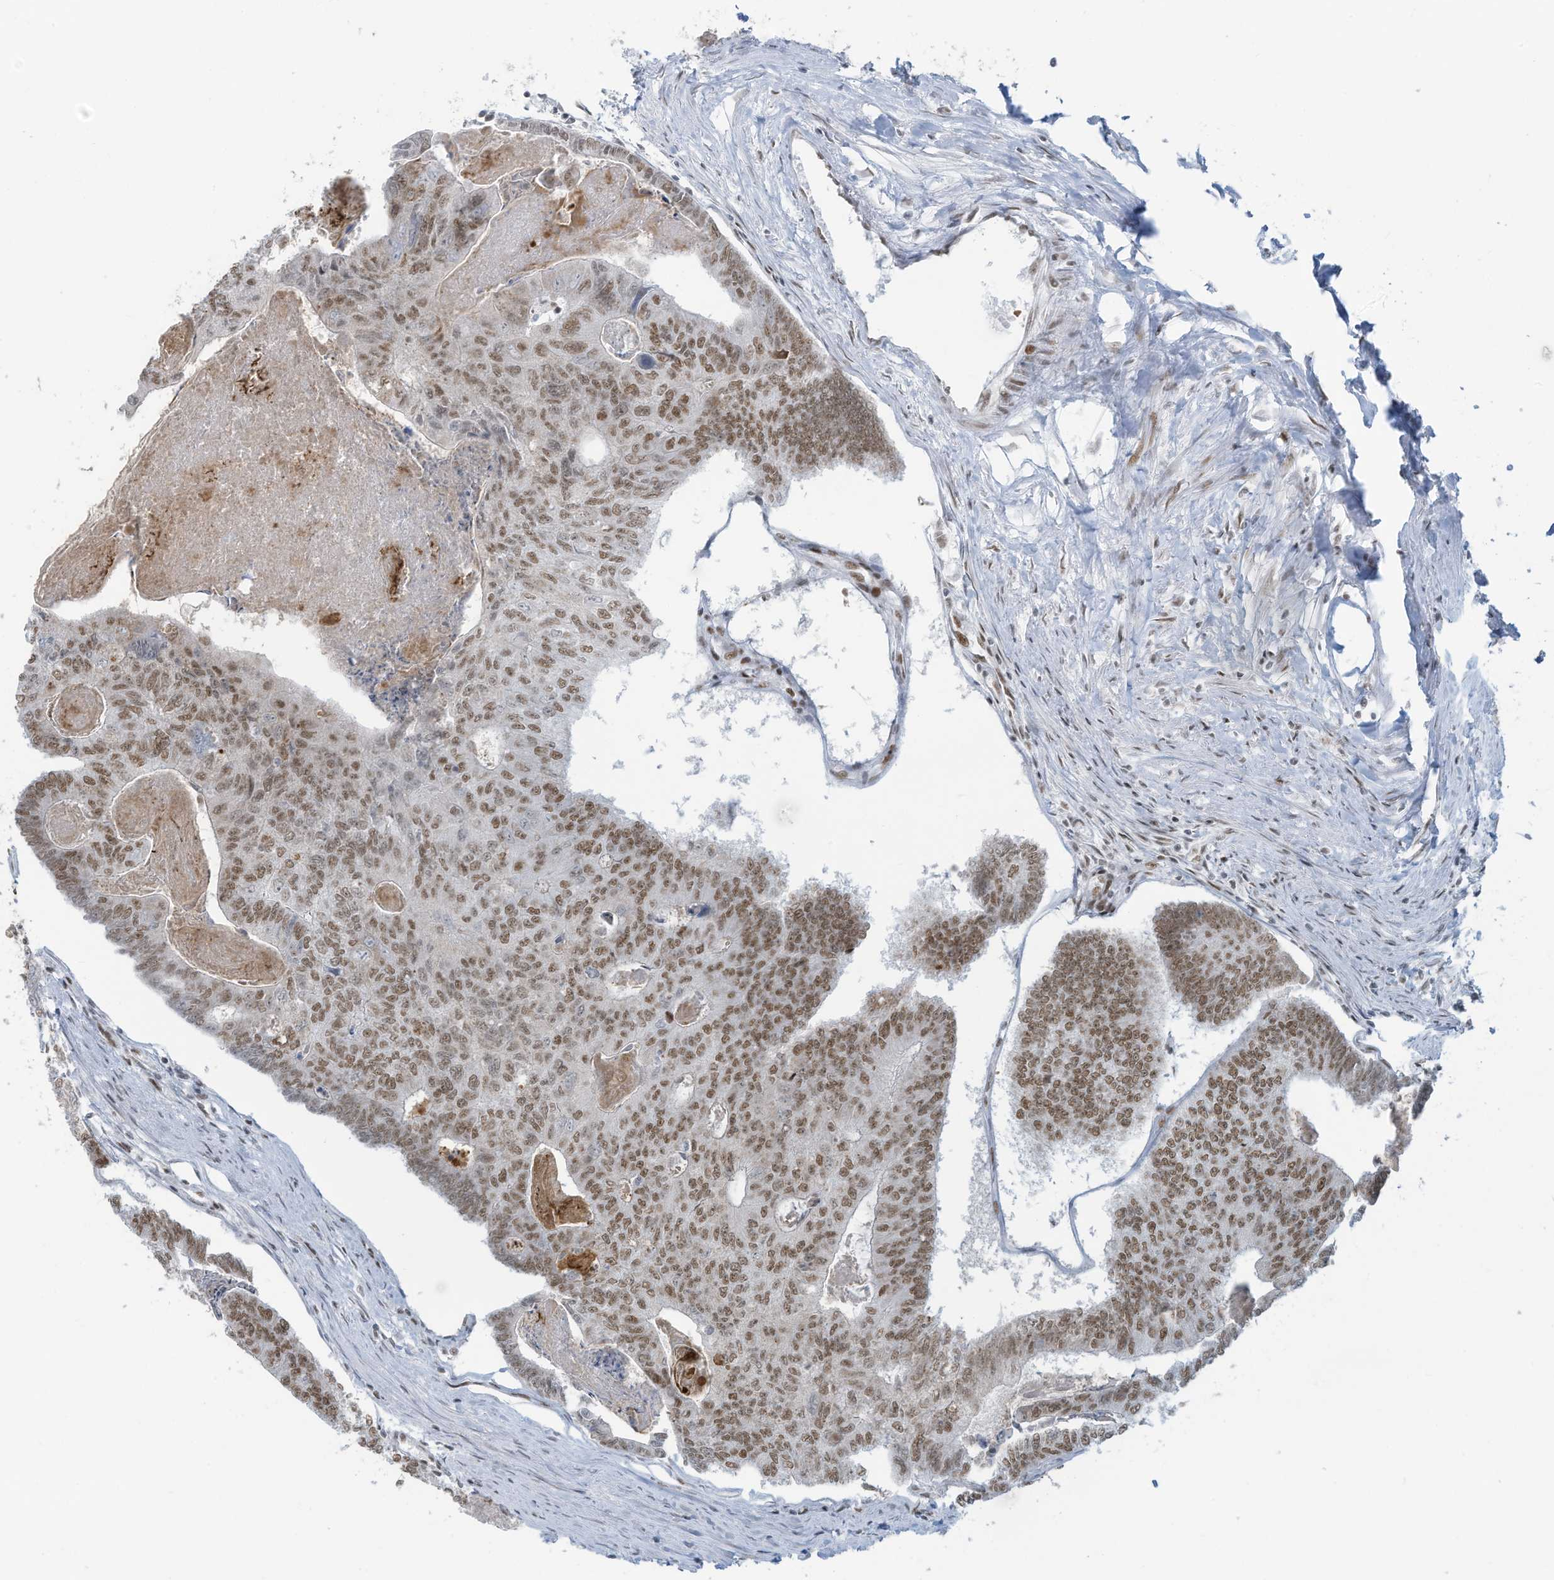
{"staining": {"intensity": "moderate", "quantity": ">75%", "location": "nuclear"}, "tissue": "colorectal cancer", "cell_type": "Tumor cells", "image_type": "cancer", "snomed": [{"axis": "morphology", "description": "Adenocarcinoma, NOS"}, {"axis": "topography", "description": "Colon"}], "caption": "Moderate nuclear protein expression is appreciated in about >75% of tumor cells in colorectal cancer (adenocarcinoma).", "gene": "ECT2L", "patient": {"sex": "female", "age": 67}}